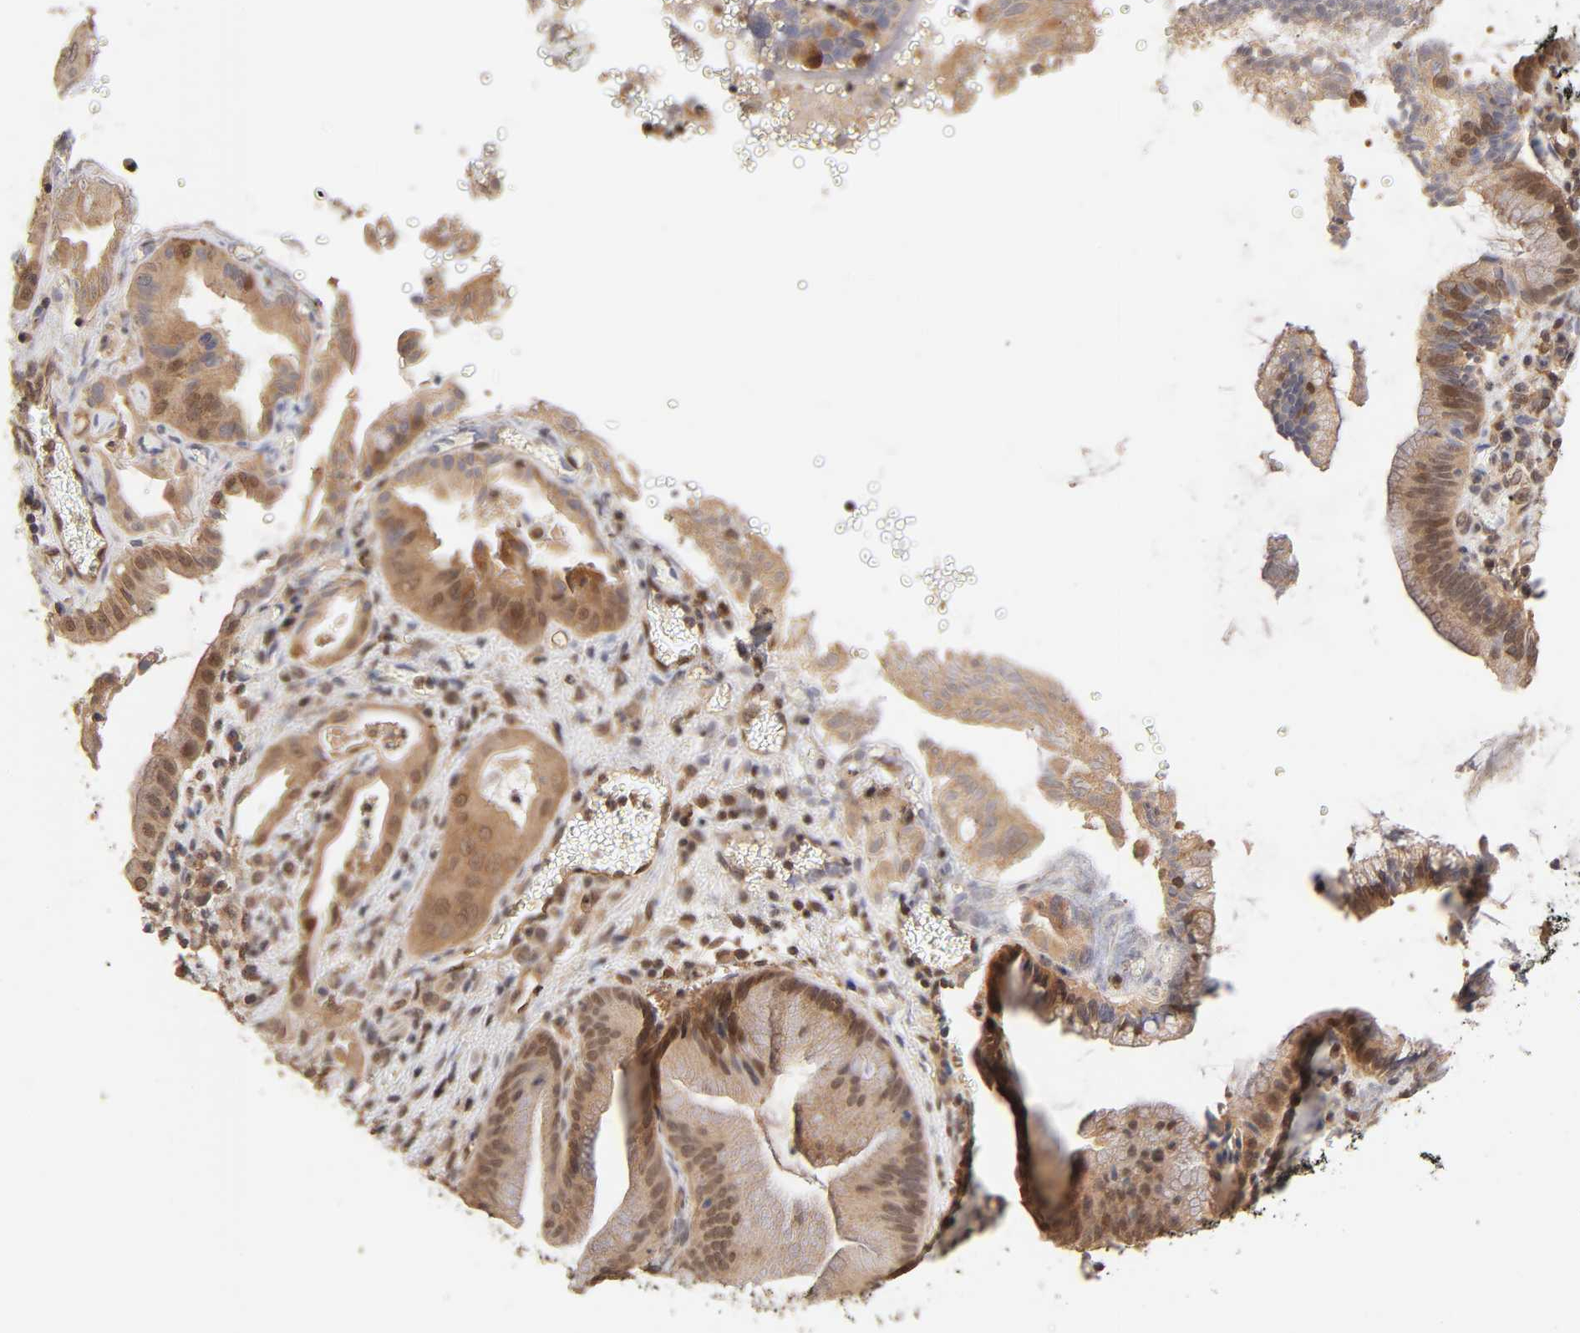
{"staining": {"intensity": "moderate", "quantity": ">75%", "location": "cytoplasmic/membranous"}, "tissue": "liver cancer", "cell_type": "Tumor cells", "image_type": "cancer", "snomed": [{"axis": "morphology", "description": "Cholangiocarcinoma"}, {"axis": "topography", "description": "Liver"}], "caption": "A histopathology image of cholangiocarcinoma (liver) stained for a protein exhibits moderate cytoplasmic/membranous brown staining in tumor cells. The protein is stained brown, and the nuclei are stained in blue (DAB IHC with brightfield microscopy, high magnification).", "gene": "MAPK1", "patient": {"sex": "male", "age": 58}}